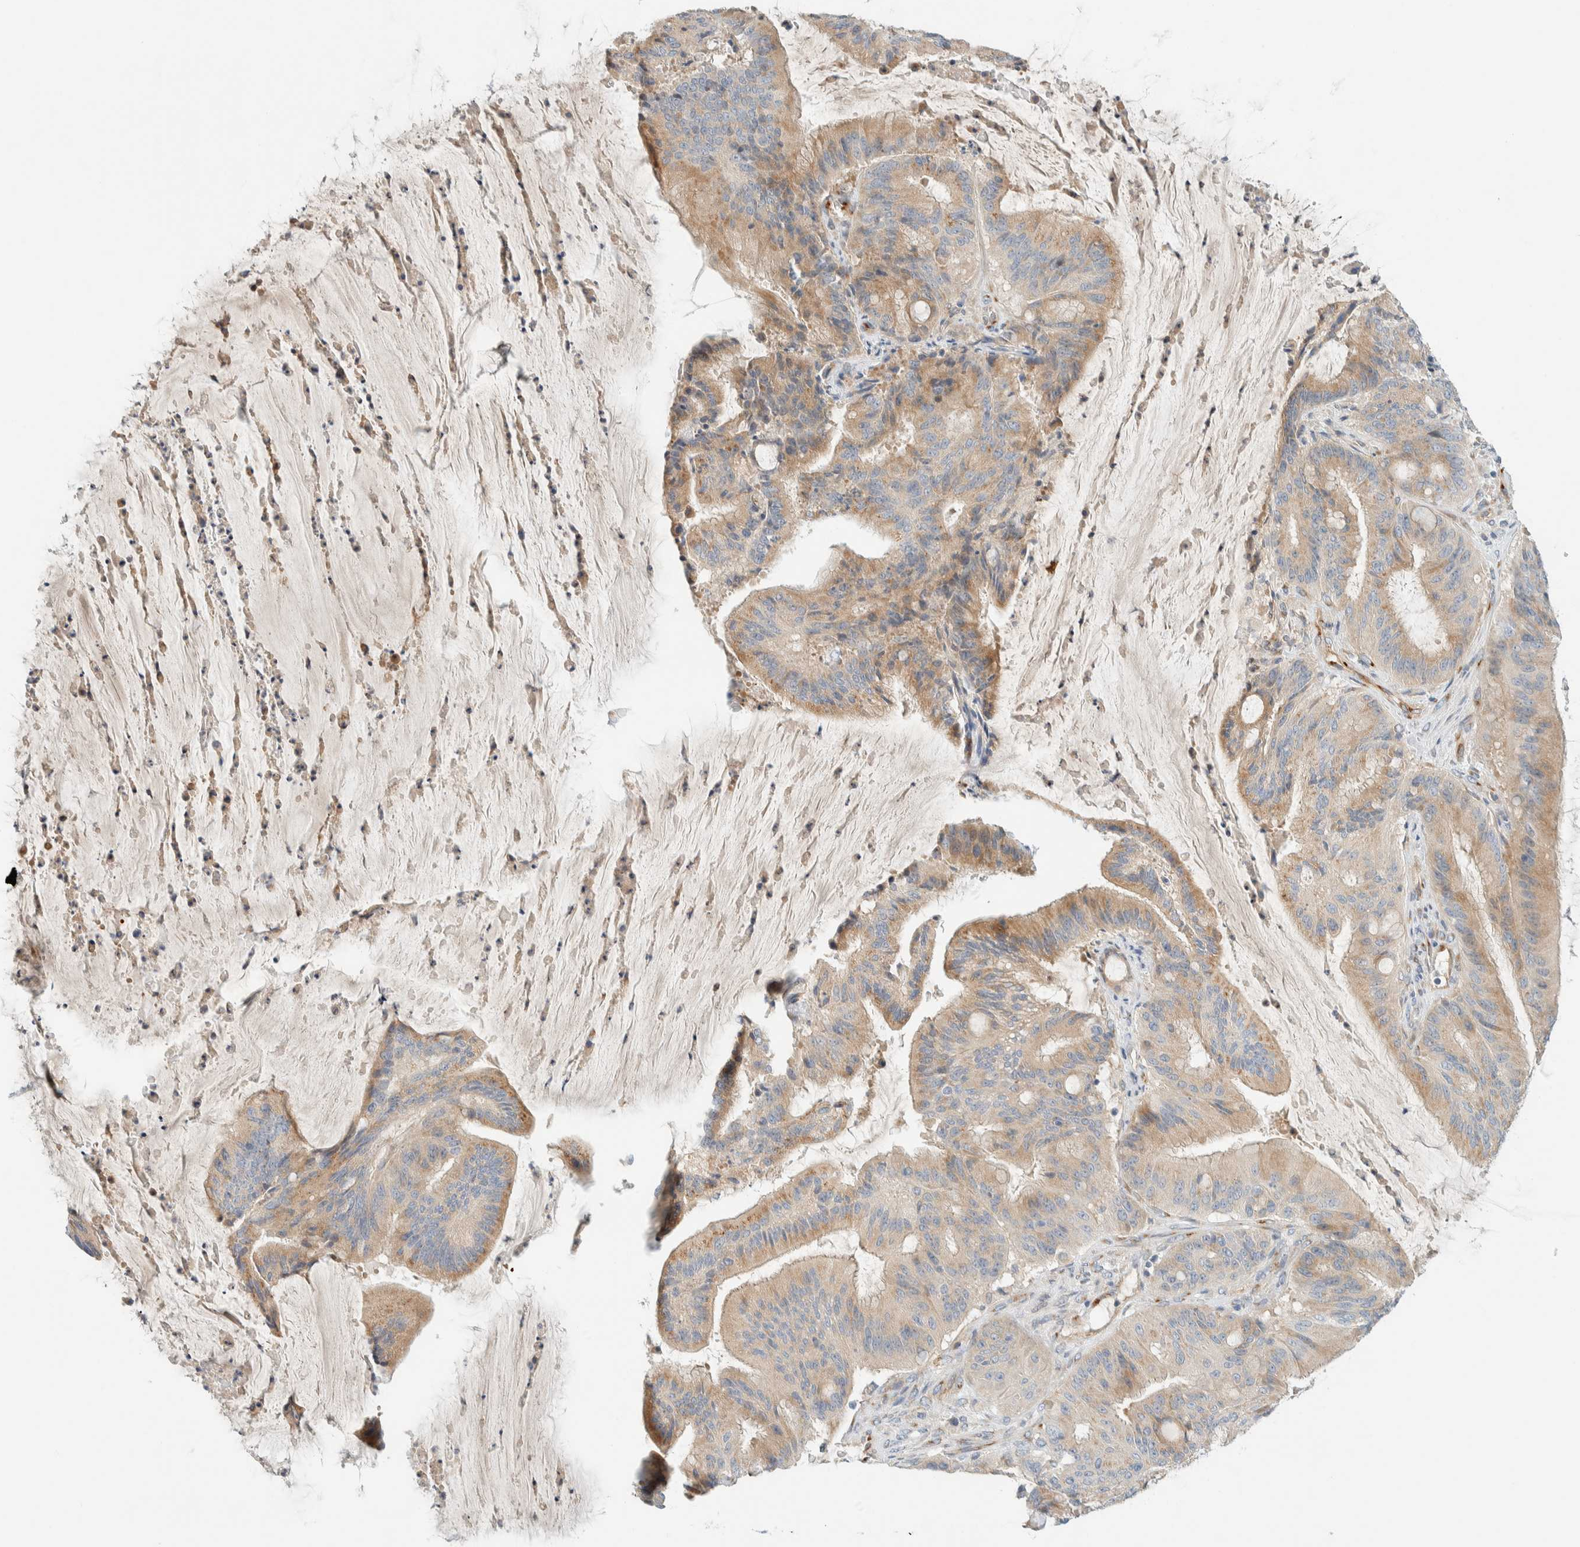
{"staining": {"intensity": "weak", "quantity": ">75%", "location": "cytoplasmic/membranous"}, "tissue": "liver cancer", "cell_type": "Tumor cells", "image_type": "cancer", "snomed": [{"axis": "morphology", "description": "Normal tissue, NOS"}, {"axis": "morphology", "description": "Cholangiocarcinoma"}, {"axis": "topography", "description": "Liver"}, {"axis": "topography", "description": "Peripheral nerve tissue"}], "caption": "This micrograph exhibits immunohistochemistry staining of liver cholangiocarcinoma, with low weak cytoplasmic/membranous staining in approximately >75% of tumor cells.", "gene": "TMEM184B", "patient": {"sex": "female", "age": 73}}